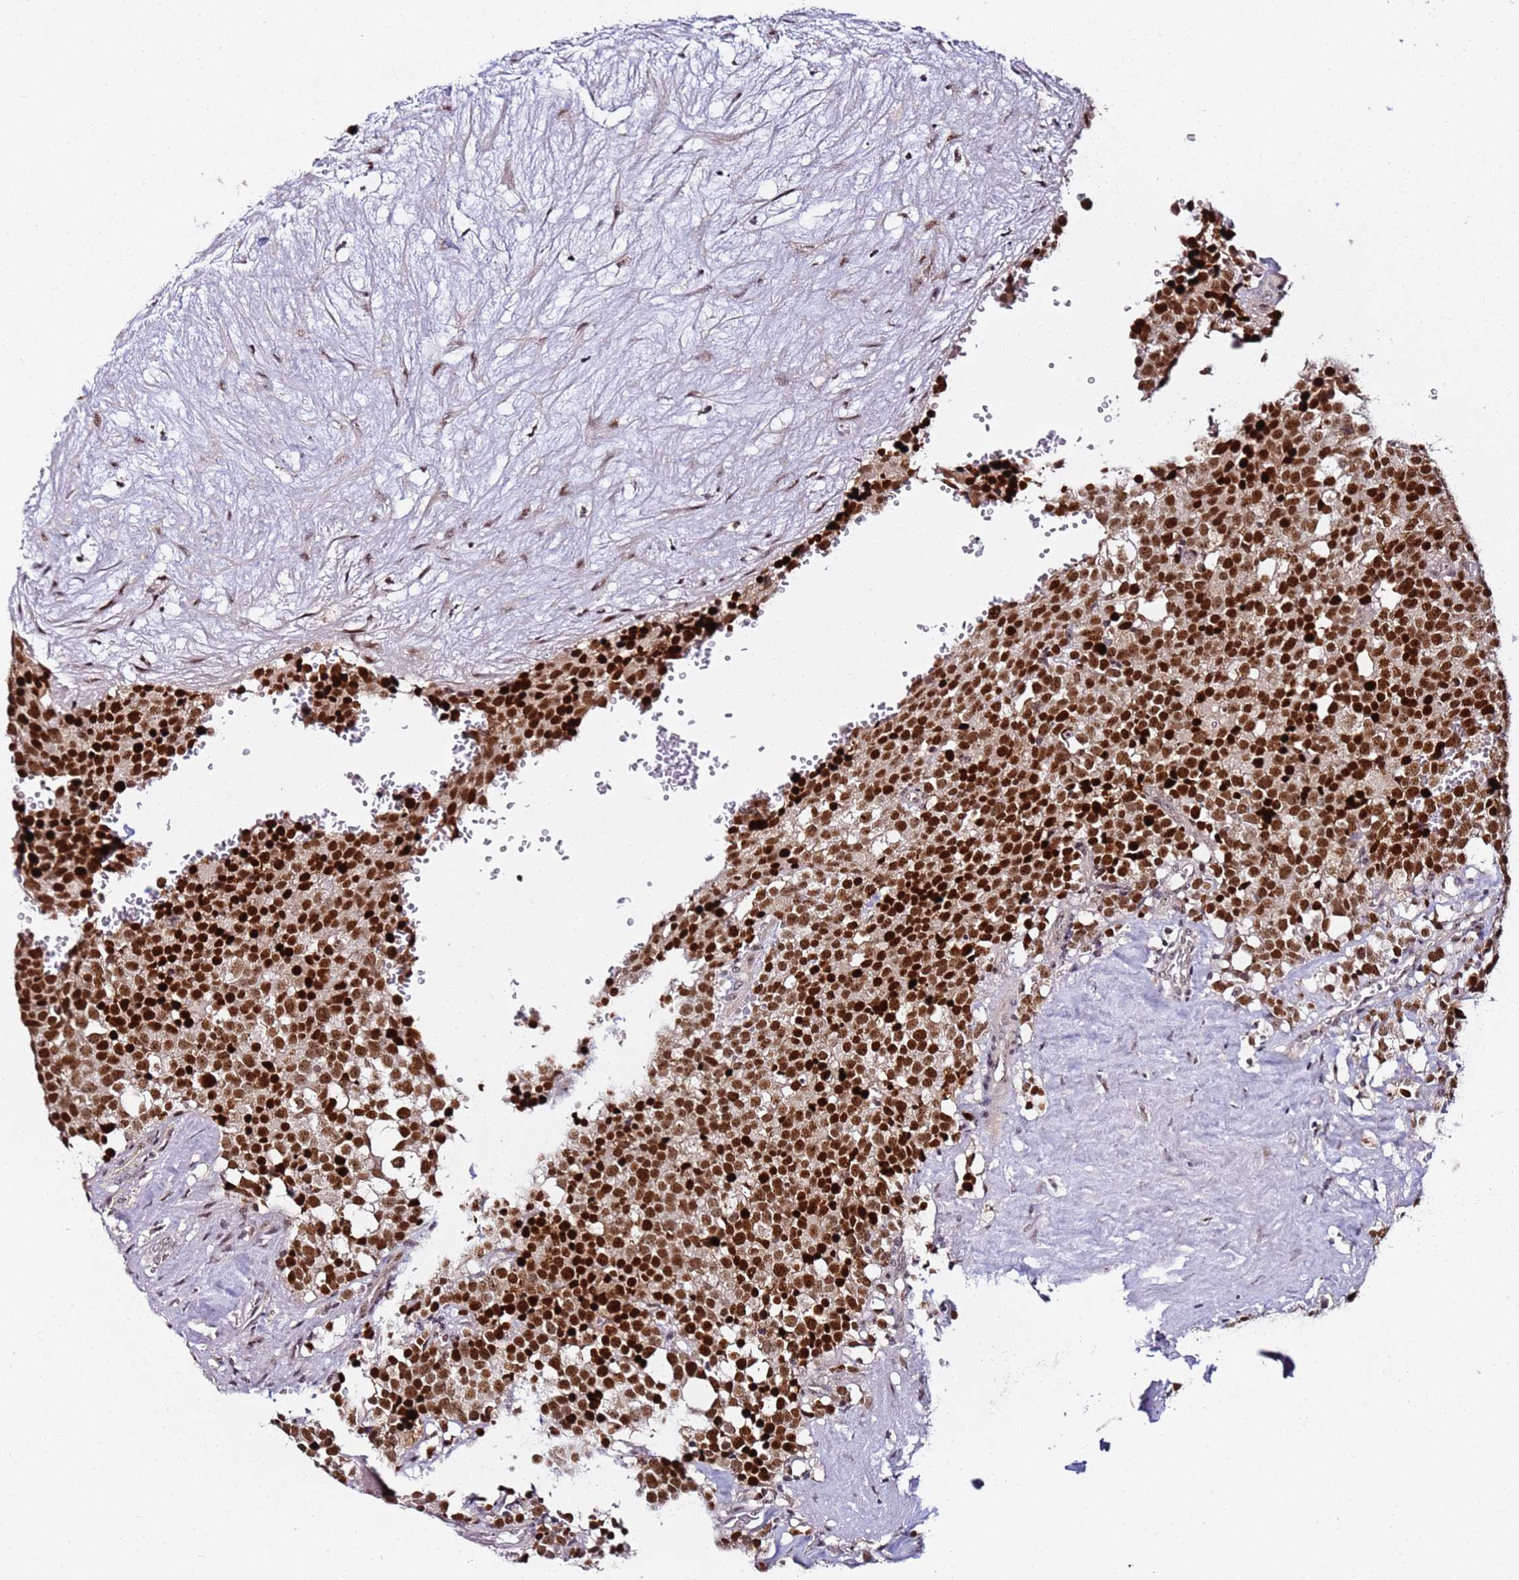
{"staining": {"intensity": "strong", "quantity": ">75%", "location": "nuclear"}, "tissue": "testis cancer", "cell_type": "Tumor cells", "image_type": "cancer", "snomed": [{"axis": "morphology", "description": "Seminoma, NOS"}, {"axis": "topography", "description": "Testis"}], "caption": "Protein expression analysis of human seminoma (testis) reveals strong nuclear expression in about >75% of tumor cells.", "gene": "FCF1", "patient": {"sex": "male", "age": 71}}